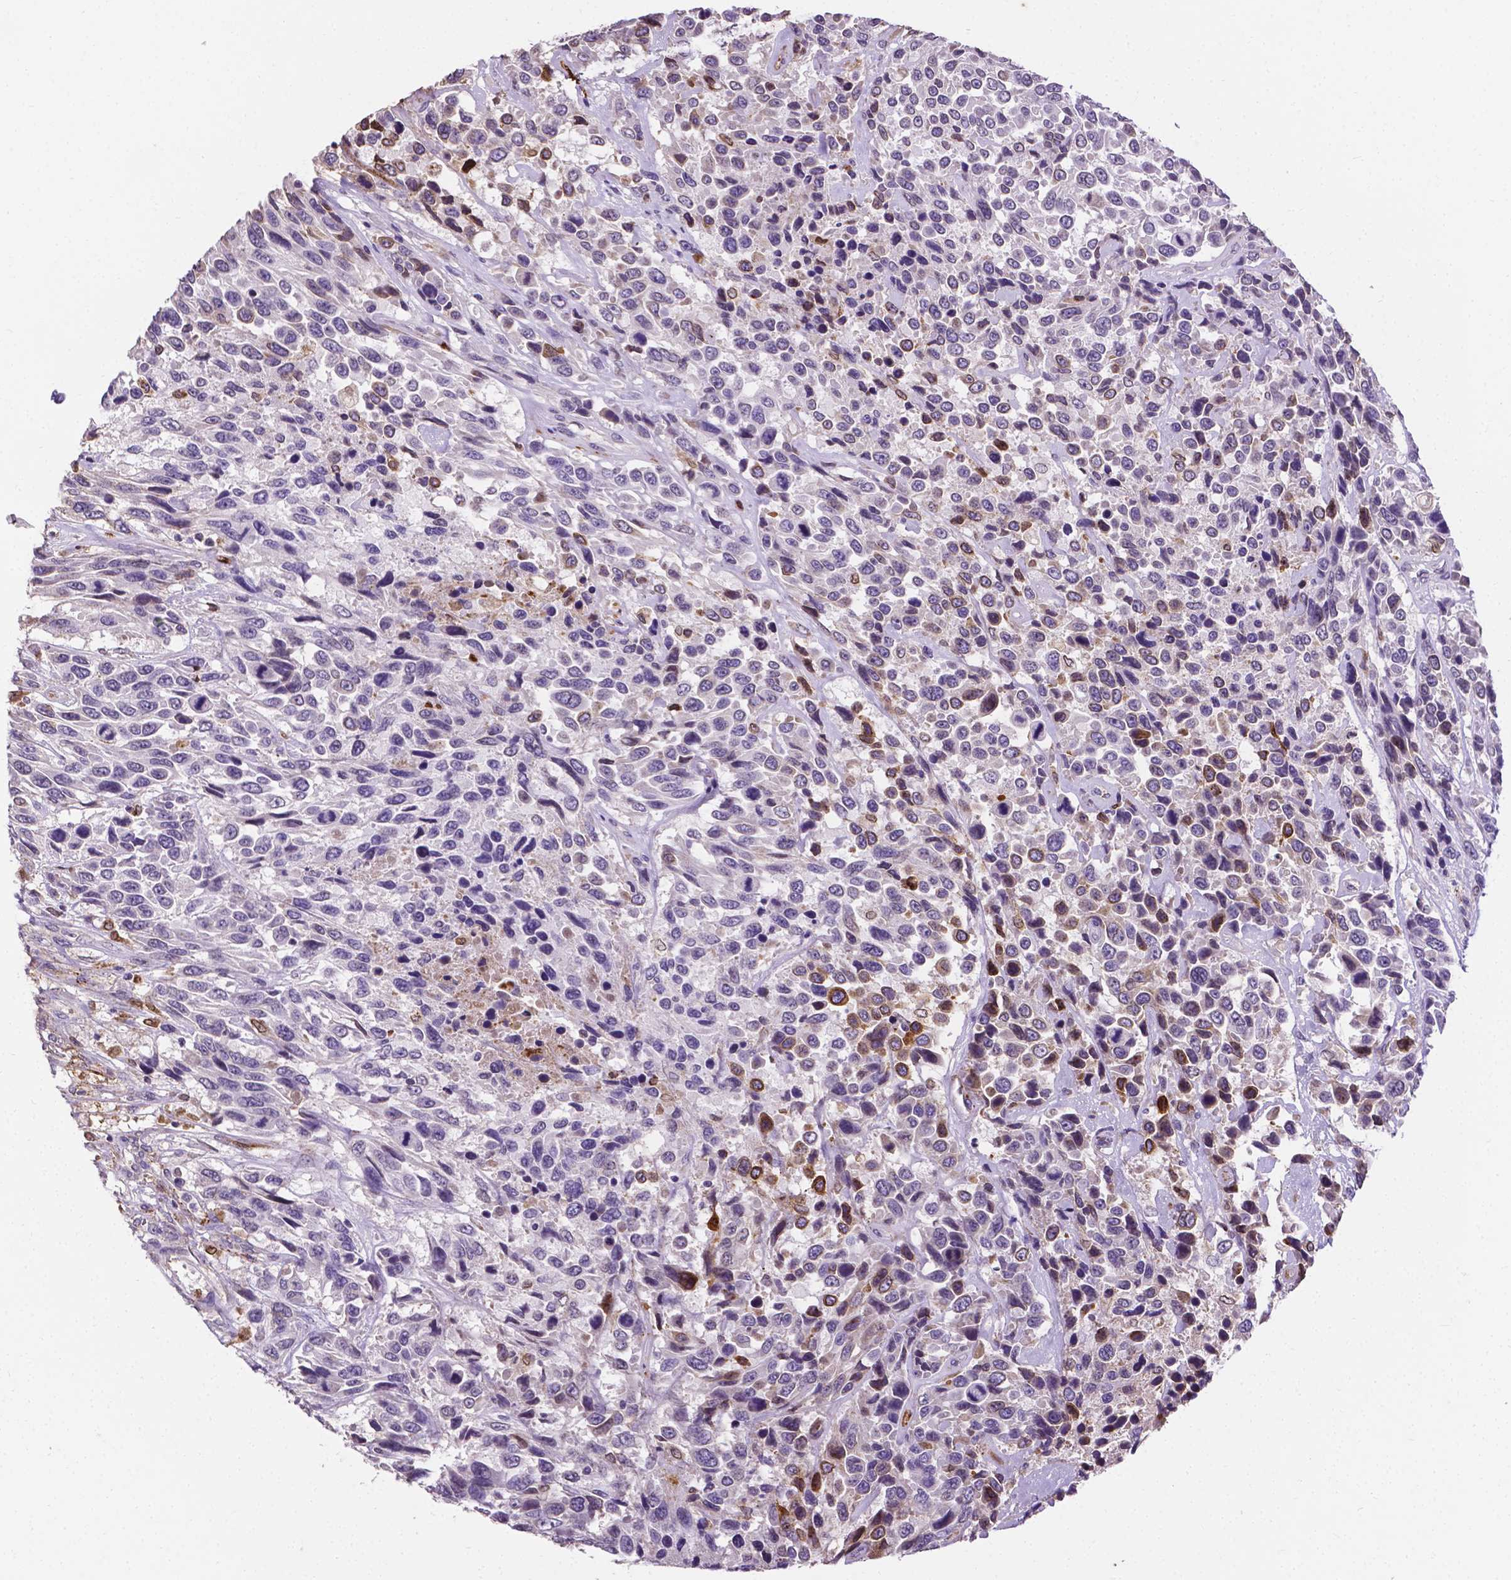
{"staining": {"intensity": "negative", "quantity": "none", "location": "none"}, "tissue": "urothelial cancer", "cell_type": "Tumor cells", "image_type": "cancer", "snomed": [{"axis": "morphology", "description": "Urothelial carcinoma, High grade"}, {"axis": "topography", "description": "Urinary bladder"}], "caption": "Urothelial cancer stained for a protein using IHC demonstrates no staining tumor cells.", "gene": "APOE", "patient": {"sex": "female", "age": 70}}